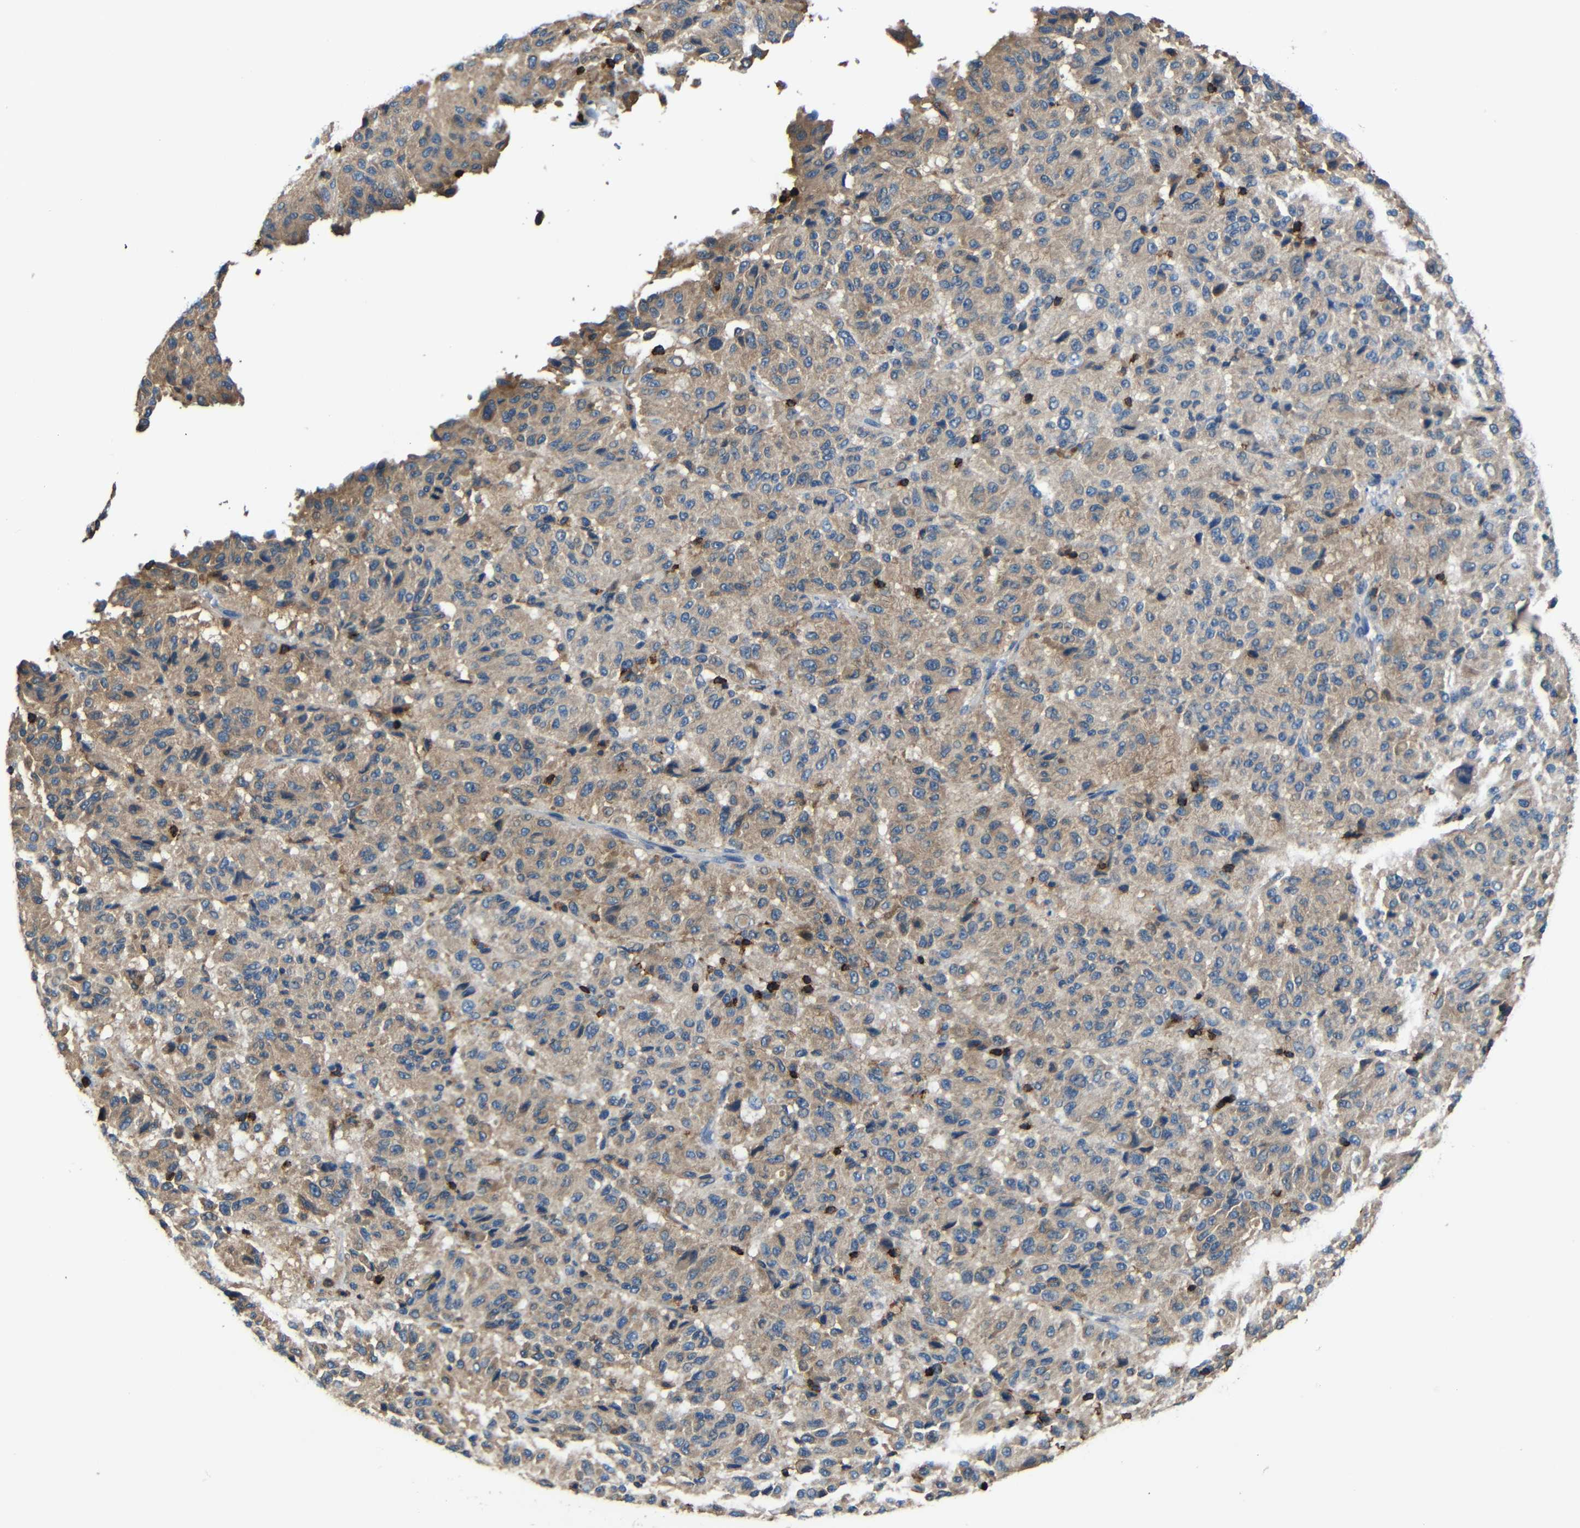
{"staining": {"intensity": "moderate", "quantity": ">75%", "location": "cytoplasmic/membranous"}, "tissue": "melanoma", "cell_type": "Tumor cells", "image_type": "cancer", "snomed": [{"axis": "morphology", "description": "Malignant melanoma, Metastatic site"}, {"axis": "topography", "description": "Lung"}], "caption": "The micrograph displays immunohistochemical staining of malignant melanoma (metastatic site). There is moderate cytoplasmic/membranous expression is identified in approximately >75% of tumor cells.", "gene": "P2RY12", "patient": {"sex": "male", "age": 64}}